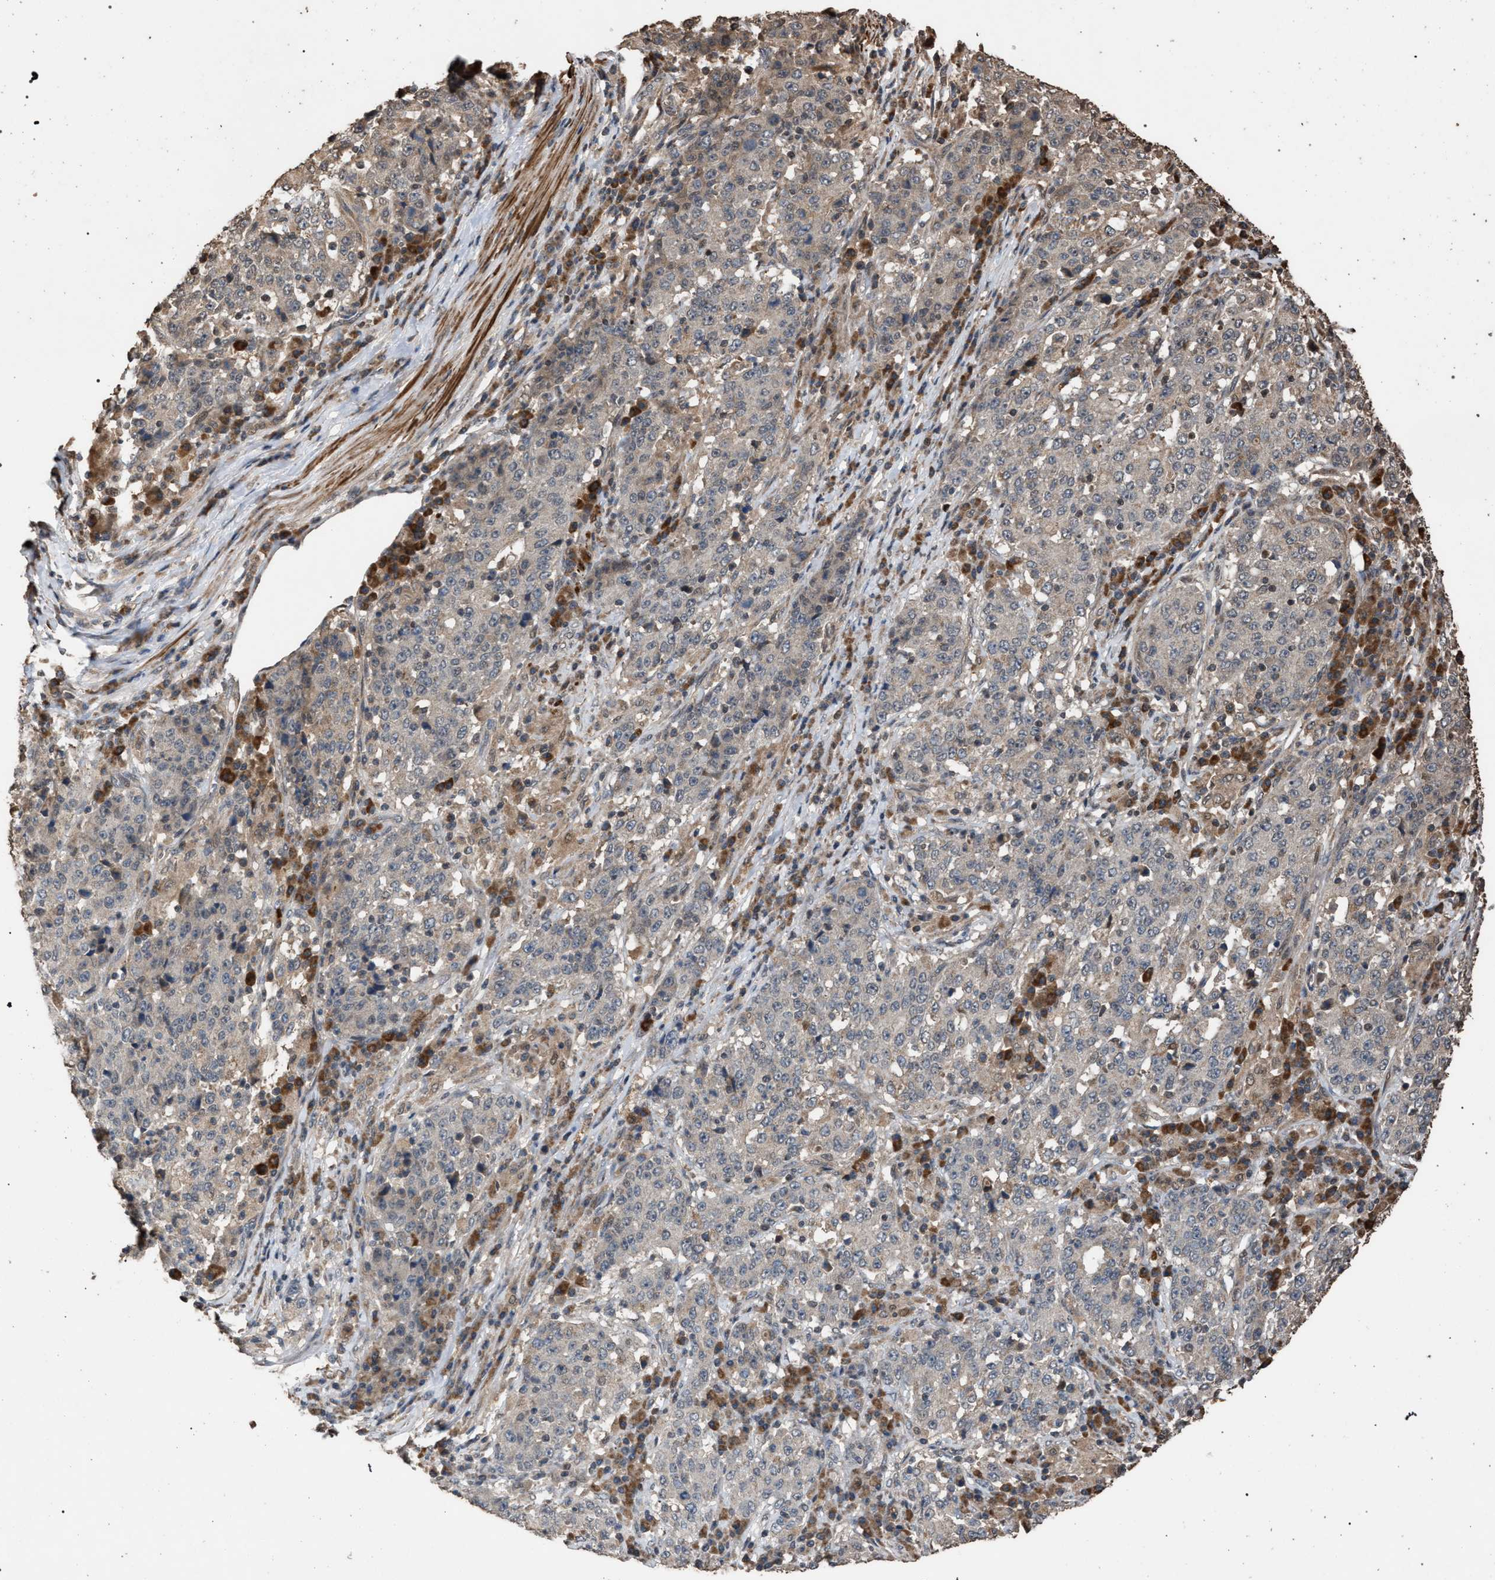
{"staining": {"intensity": "weak", "quantity": "<25%", "location": "cytoplasmic/membranous"}, "tissue": "stomach cancer", "cell_type": "Tumor cells", "image_type": "cancer", "snomed": [{"axis": "morphology", "description": "Adenocarcinoma, NOS"}, {"axis": "topography", "description": "Stomach"}], "caption": "IHC of human stomach adenocarcinoma shows no expression in tumor cells. (DAB immunohistochemistry visualized using brightfield microscopy, high magnification).", "gene": "NAA35", "patient": {"sex": "male", "age": 59}}